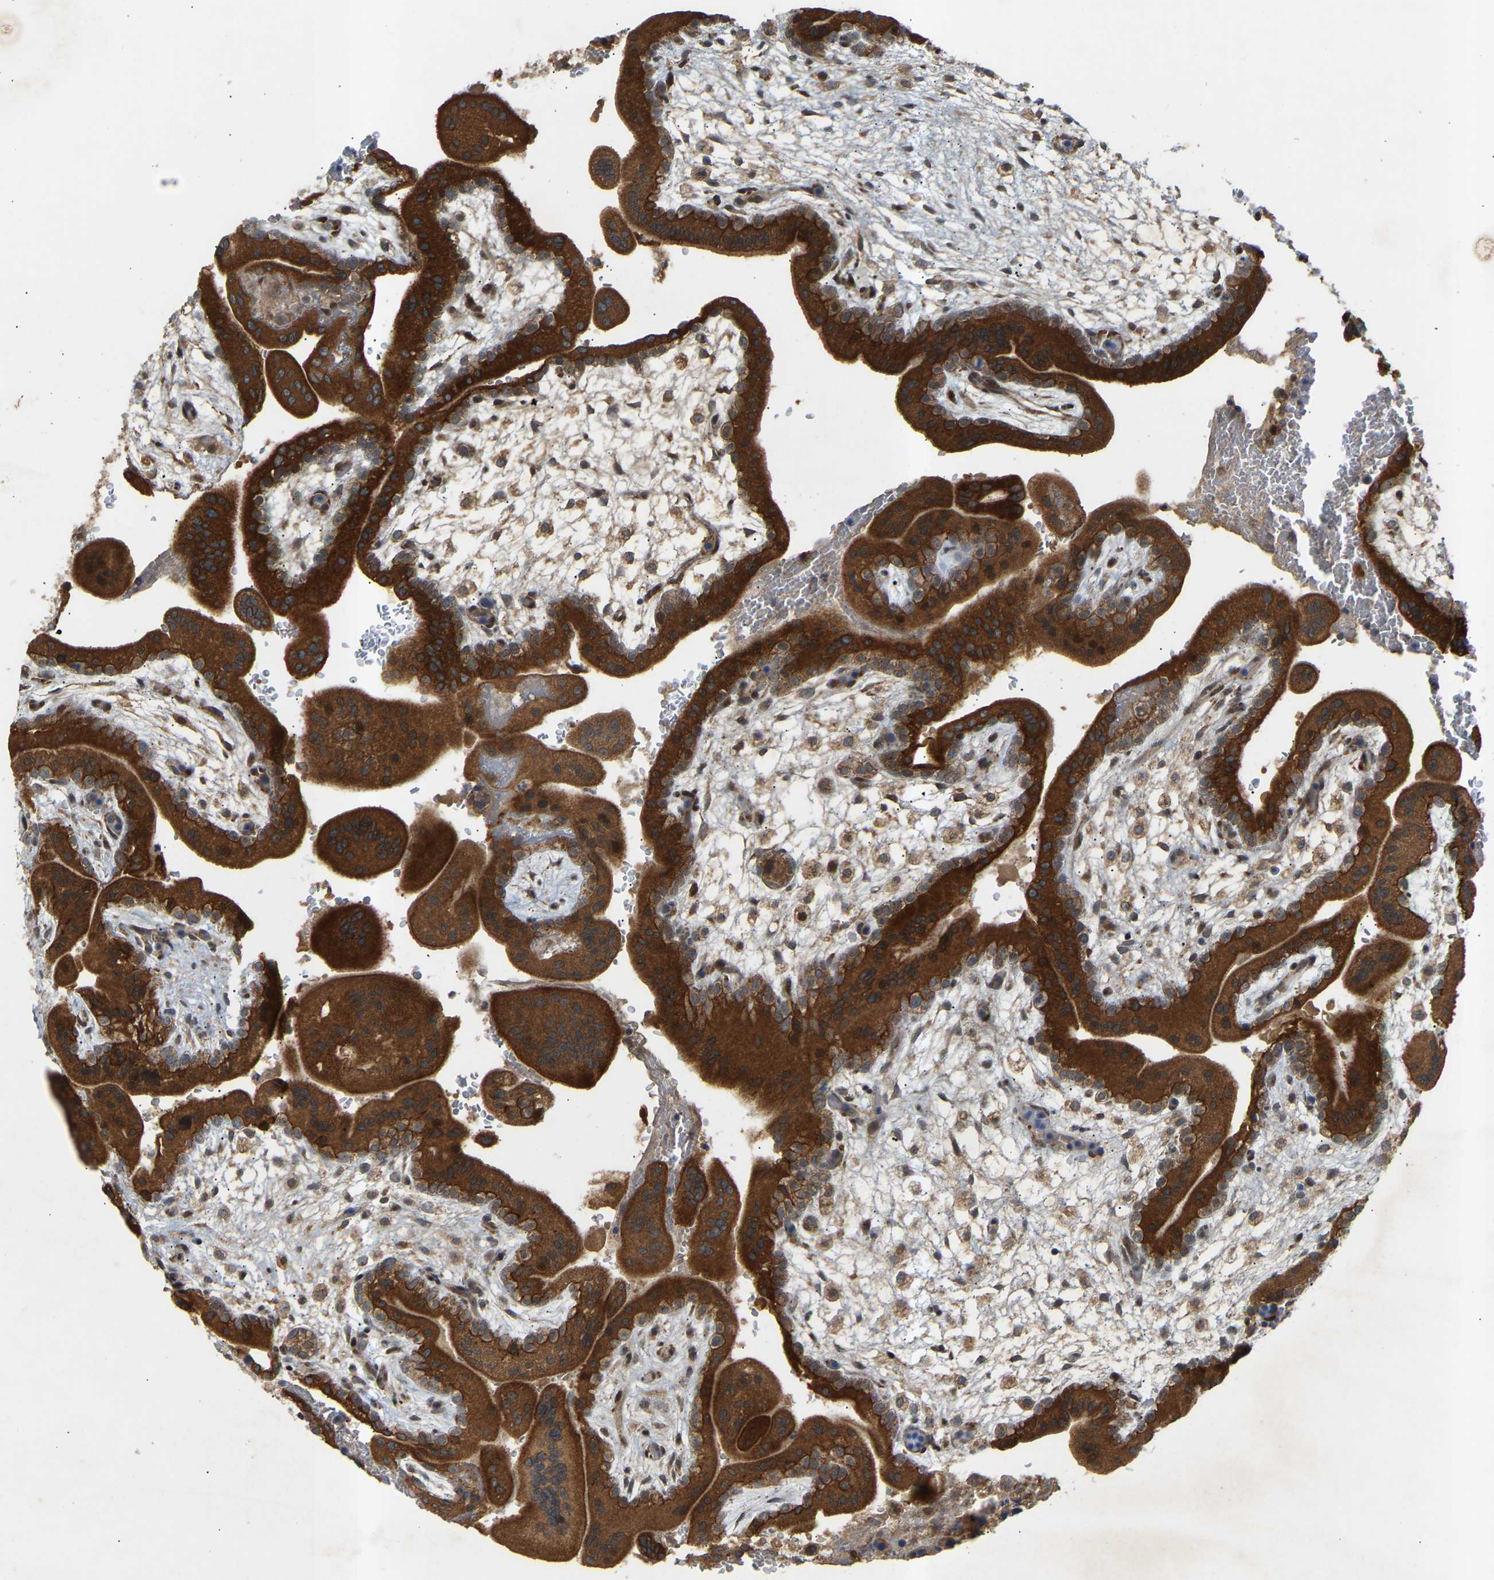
{"staining": {"intensity": "strong", "quantity": ">75%", "location": "cytoplasmic/membranous"}, "tissue": "placenta", "cell_type": "Decidual cells", "image_type": "normal", "snomed": [{"axis": "morphology", "description": "Normal tissue, NOS"}, {"axis": "topography", "description": "Placenta"}], "caption": "Placenta stained for a protein displays strong cytoplasmic/membranous positivity in decidual cells. The staining was performed using DAB (3,3'-diaminobenzidine), with brown indicating positive protein expression. Nuclei are stained blue with hematoxylin.", "gene": "ATP5MF", "patient": {"sex": "female", "age": 35}}